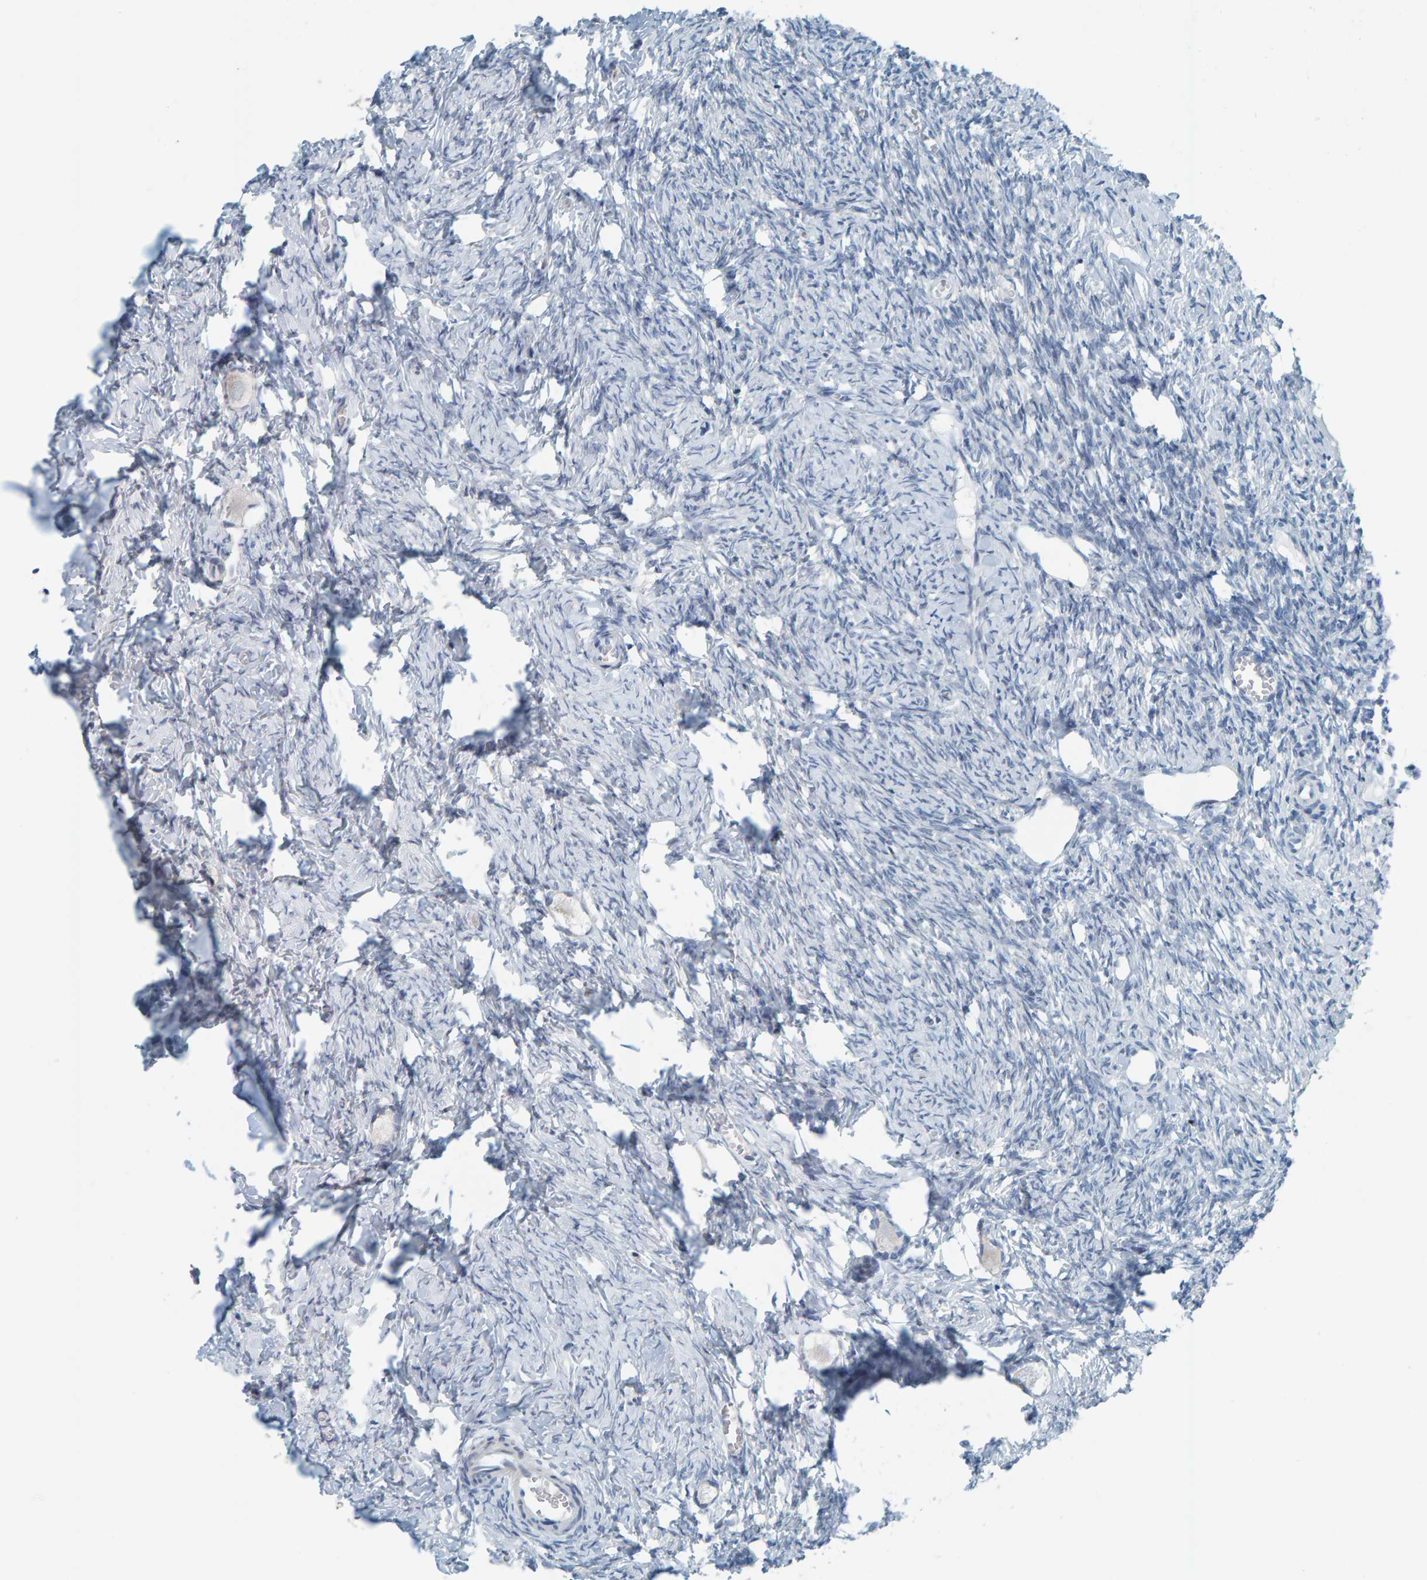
{"staining": {"intensity": "negative", "quantity": "none", "location": "none"}, "tissue": "ovary", "cell_type": "Follicle cells", "image_type": "normal", "snomed": [{"axis": "morphology", "description": "Normal tissue, NOS"}, {"axis": "topography", "description": "Ovary"}], "caption": "DAB (3,3'-diaminobenzidine) immunohistochemical staining of benign human ovary reveals no significant positivity in follicle cells. Brightfield microscopy of immunohistochemistry stained with DAB (brown) and hematoxylin (blue), captured at high magnification.", "gene": "CNP", "patient": {"sex": "female", "age": 27}}